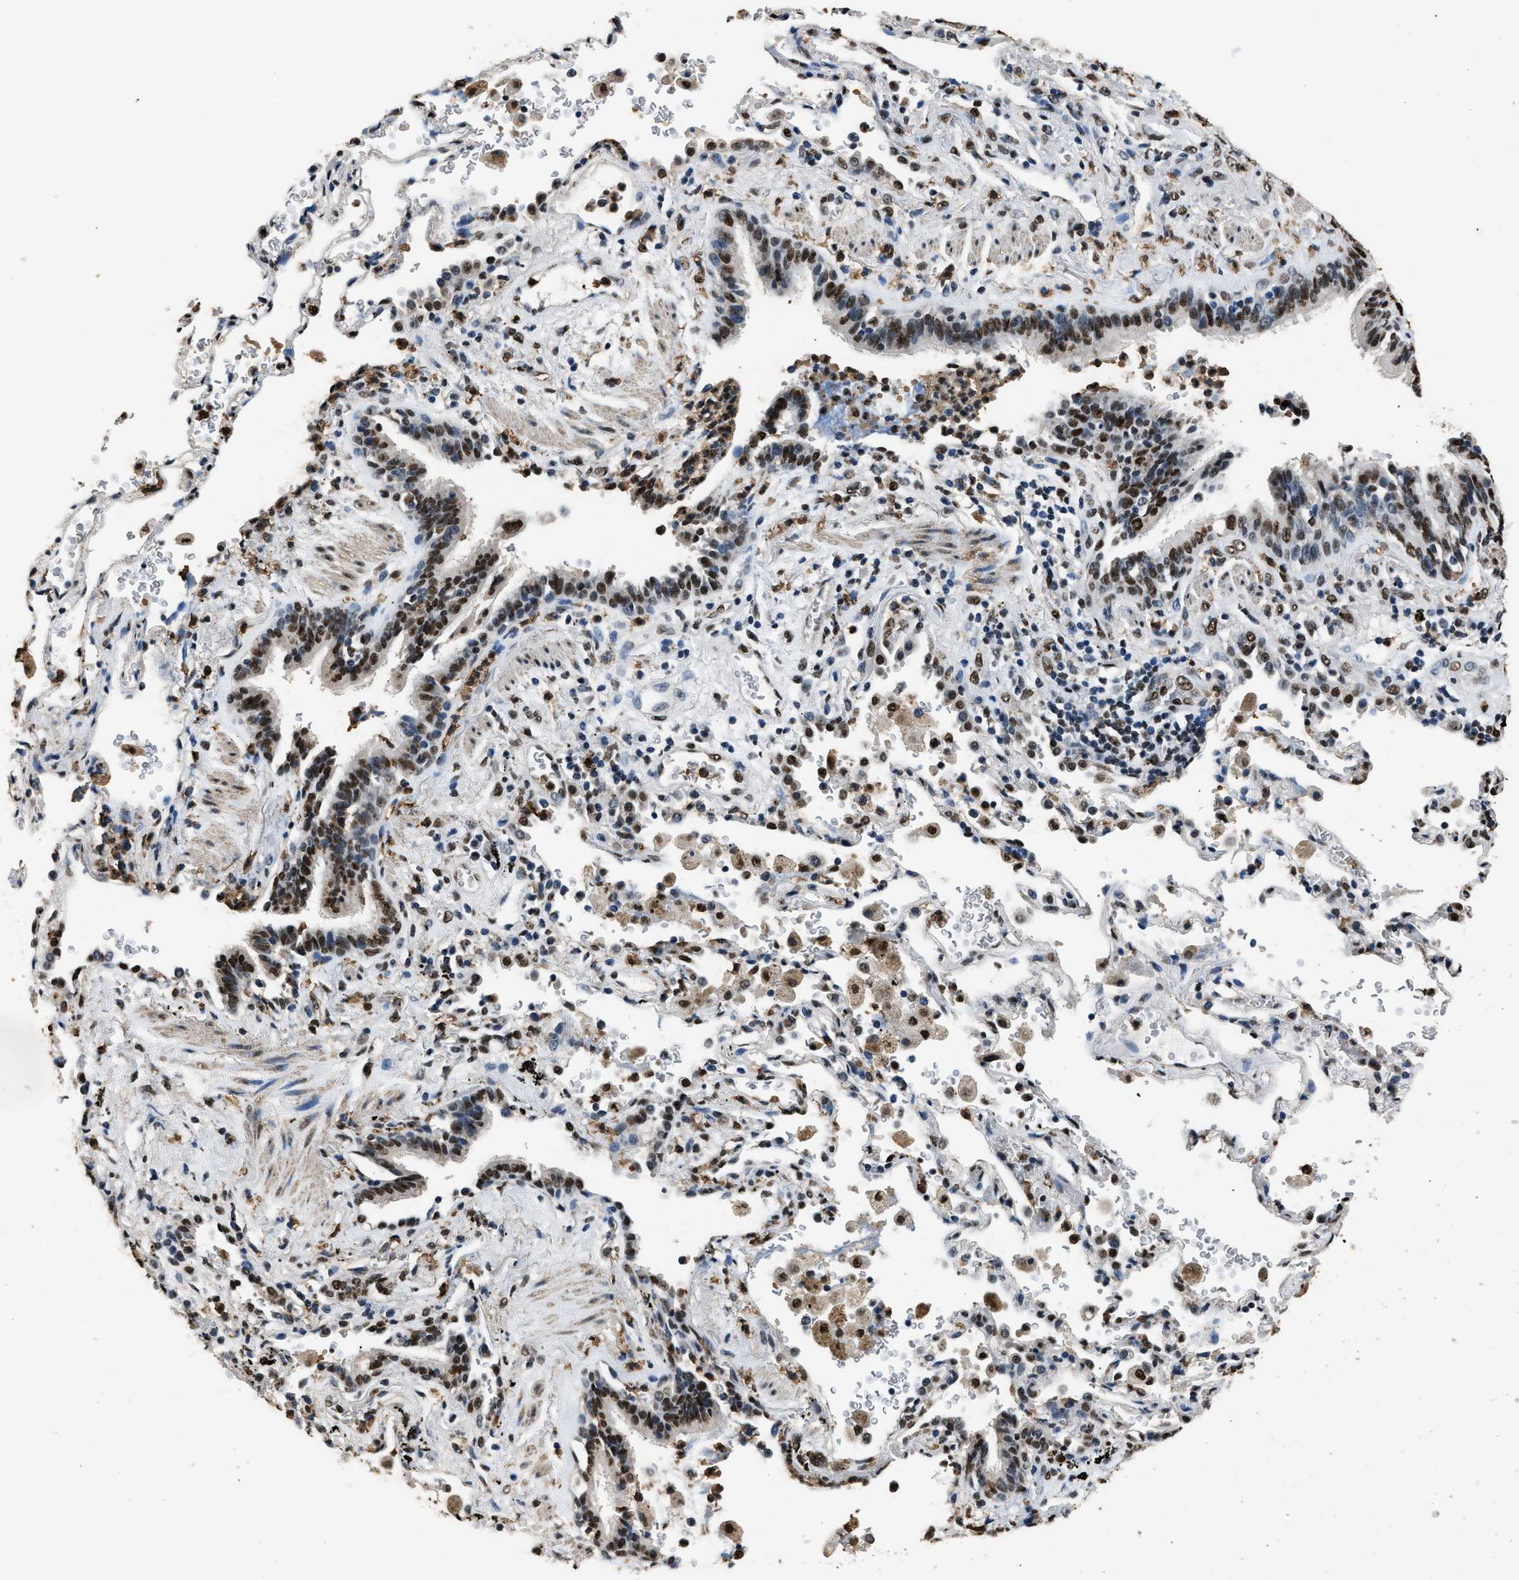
{"staining": {"intensity": "moderate", "quantity": ">75%", "location": "nuclear"}, "tissue": "lung cancer", "cell_type": "Tumor cells", "image_type": "cancer", "snomed": [{"axis": "morphology", "description": "Adenocarcinoma, NOS"}, {"axis": "topography", "description": "Lung"}], "caption": "DAB (3,3'-diaminobenzidine) immunohistochemical staining of lung adenocarcinoma displays moderate nuclear protein positivity in approximately >75% of tumor cells. (IHC, brightfield microscopy, high magnification).", "gene": "SAFB", "patient": {"sex": "male", "age": 64}}